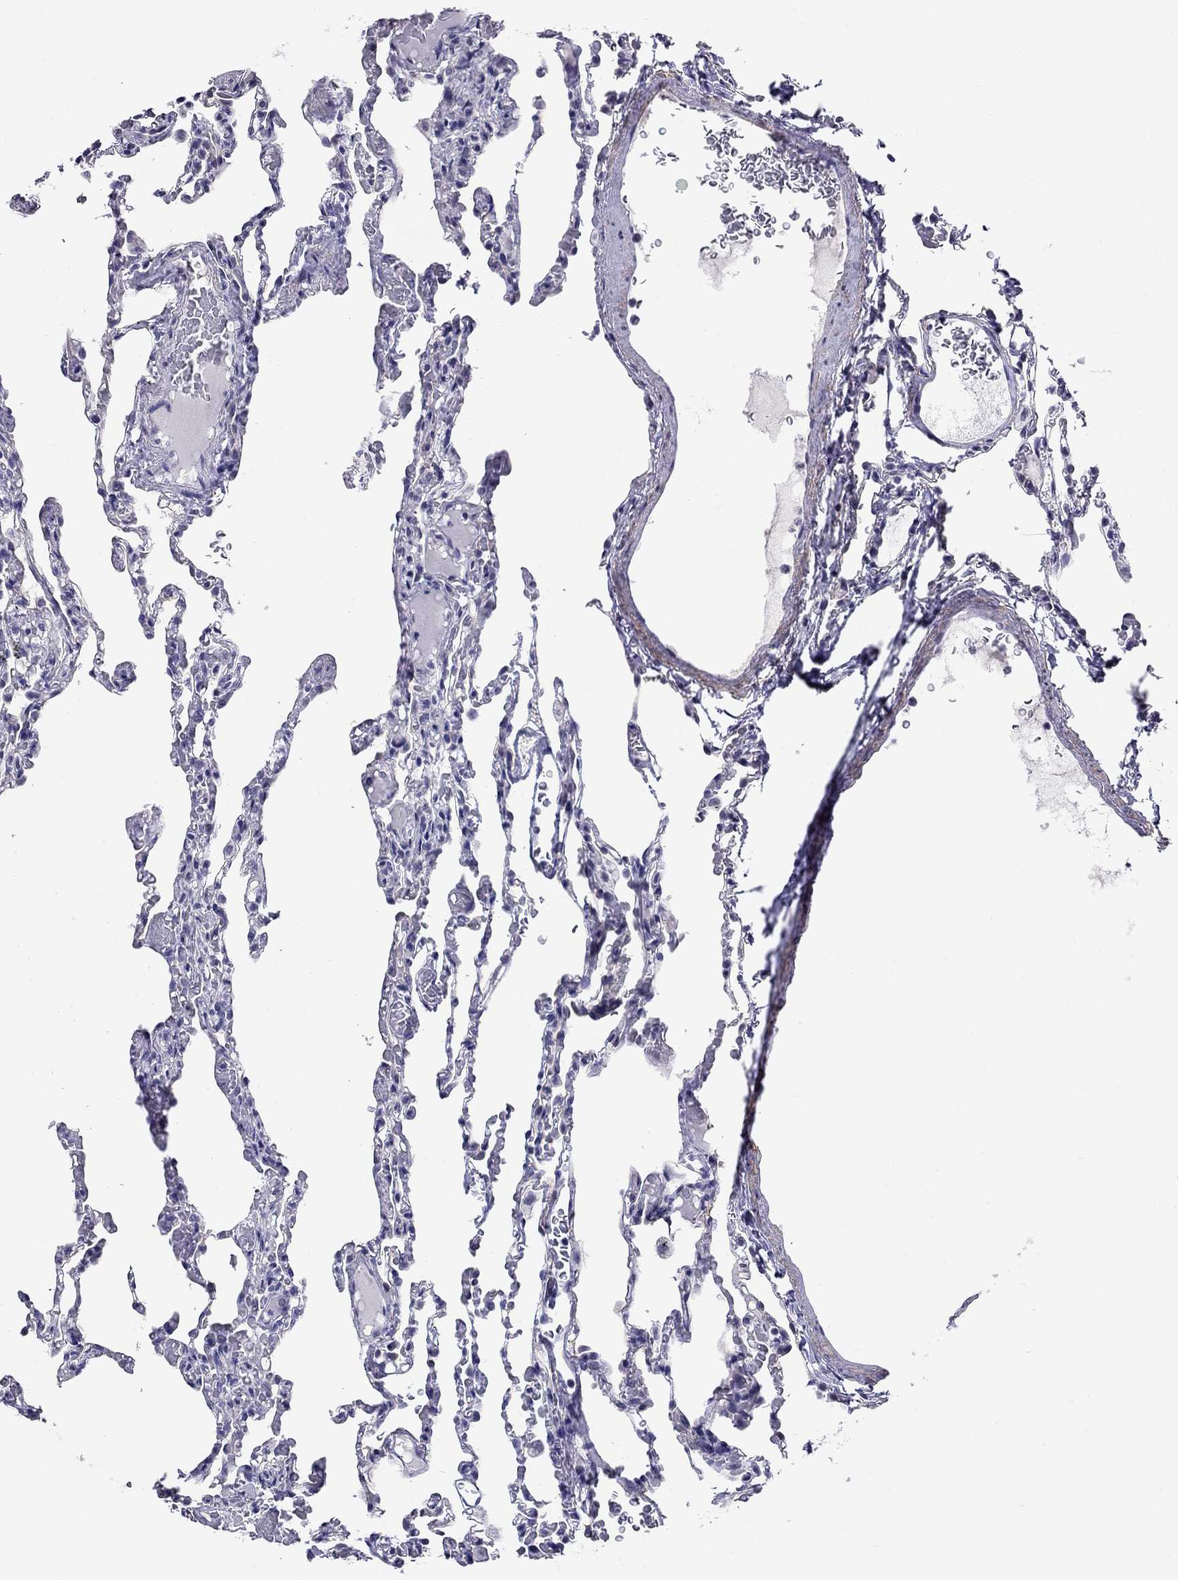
{"staining": {"intensity": "negative", "quantity": "none", "location": "none"}, "tissue": "lung", "cell_type": "Alveolar cells", "image_type": "normal", "snomed": [{"axis": "morphology", "description": "Normal tissue, NOS"}, {"axis": "topography", "description": "Lung"}], "caption": "Immunohistochemistry (IHC) of benign lung demonstrates no positivity in alveolar cells. The staining was performed using DAB to visualize the protein expression in brown, while the nuclei were stained in blue with hematoxylin (Magnification: 20x).", "gene": "MYMX", "patient": {"sex": "female", "age": 43}}